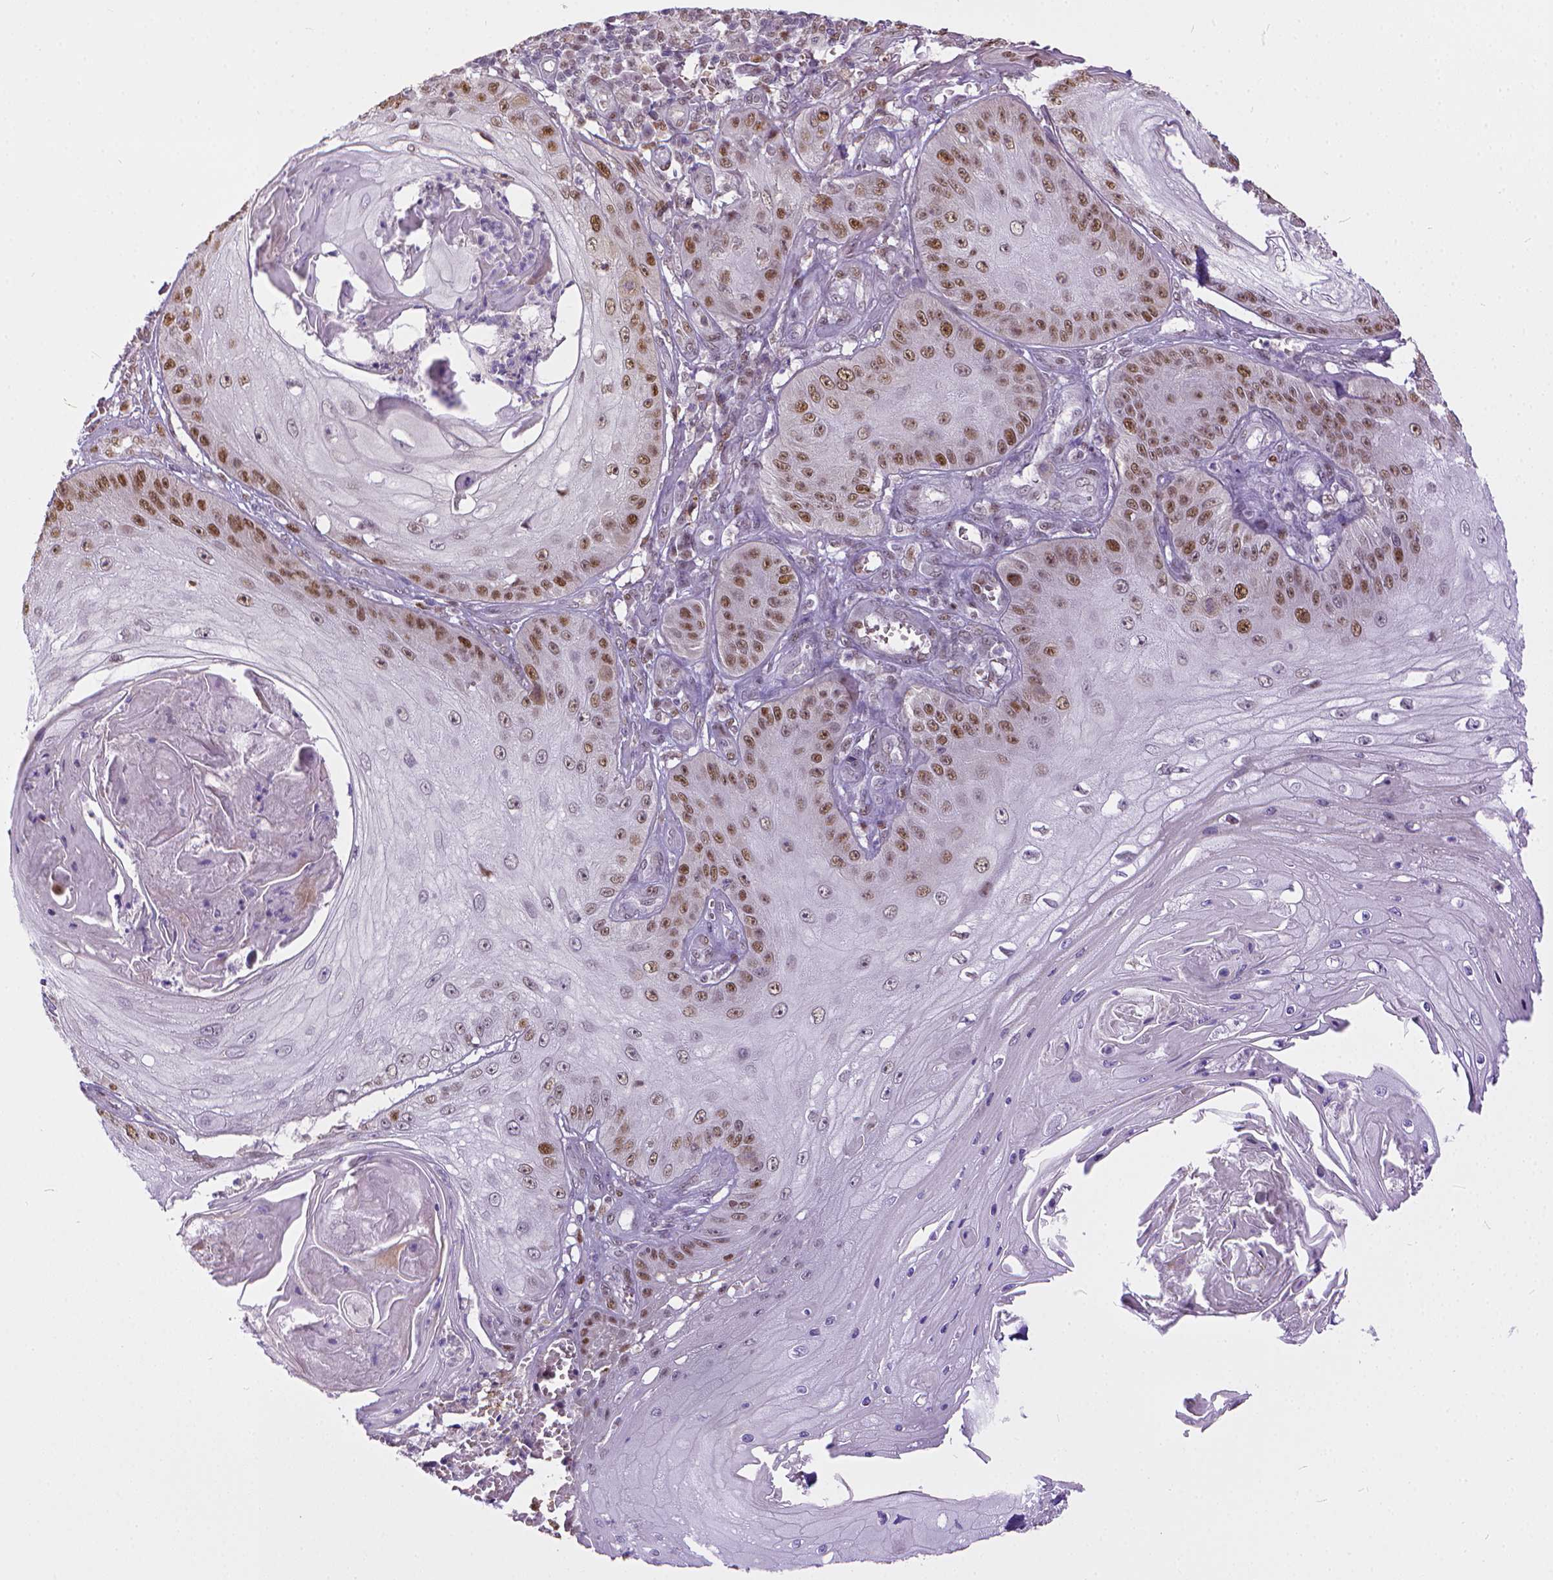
{"staining": {"intensity": "moderate", "quantity": ">75%", "location": "nuclear"}, "tissue": "skin cancer", "cell_type": "Tumor cells", "image_type": "cancer", "snomed": [{"axis": "morphology", "description": "Squamous cell carcinoma, NOS"}, {"axis": "topography", "description": "Skin"}], "caption": "Moderate nuclear protein expression is present in approximately >75% of tumor cells in skin cancer (squamous cell carcinoma). The staining was performed using DAB to visualize the protein expression in brown, while the nuclei were stained in blue with hematoxylin (Magnification: 20x).", "gene": "ERCC1", "patient": {"sex": "male", "age": 70}}